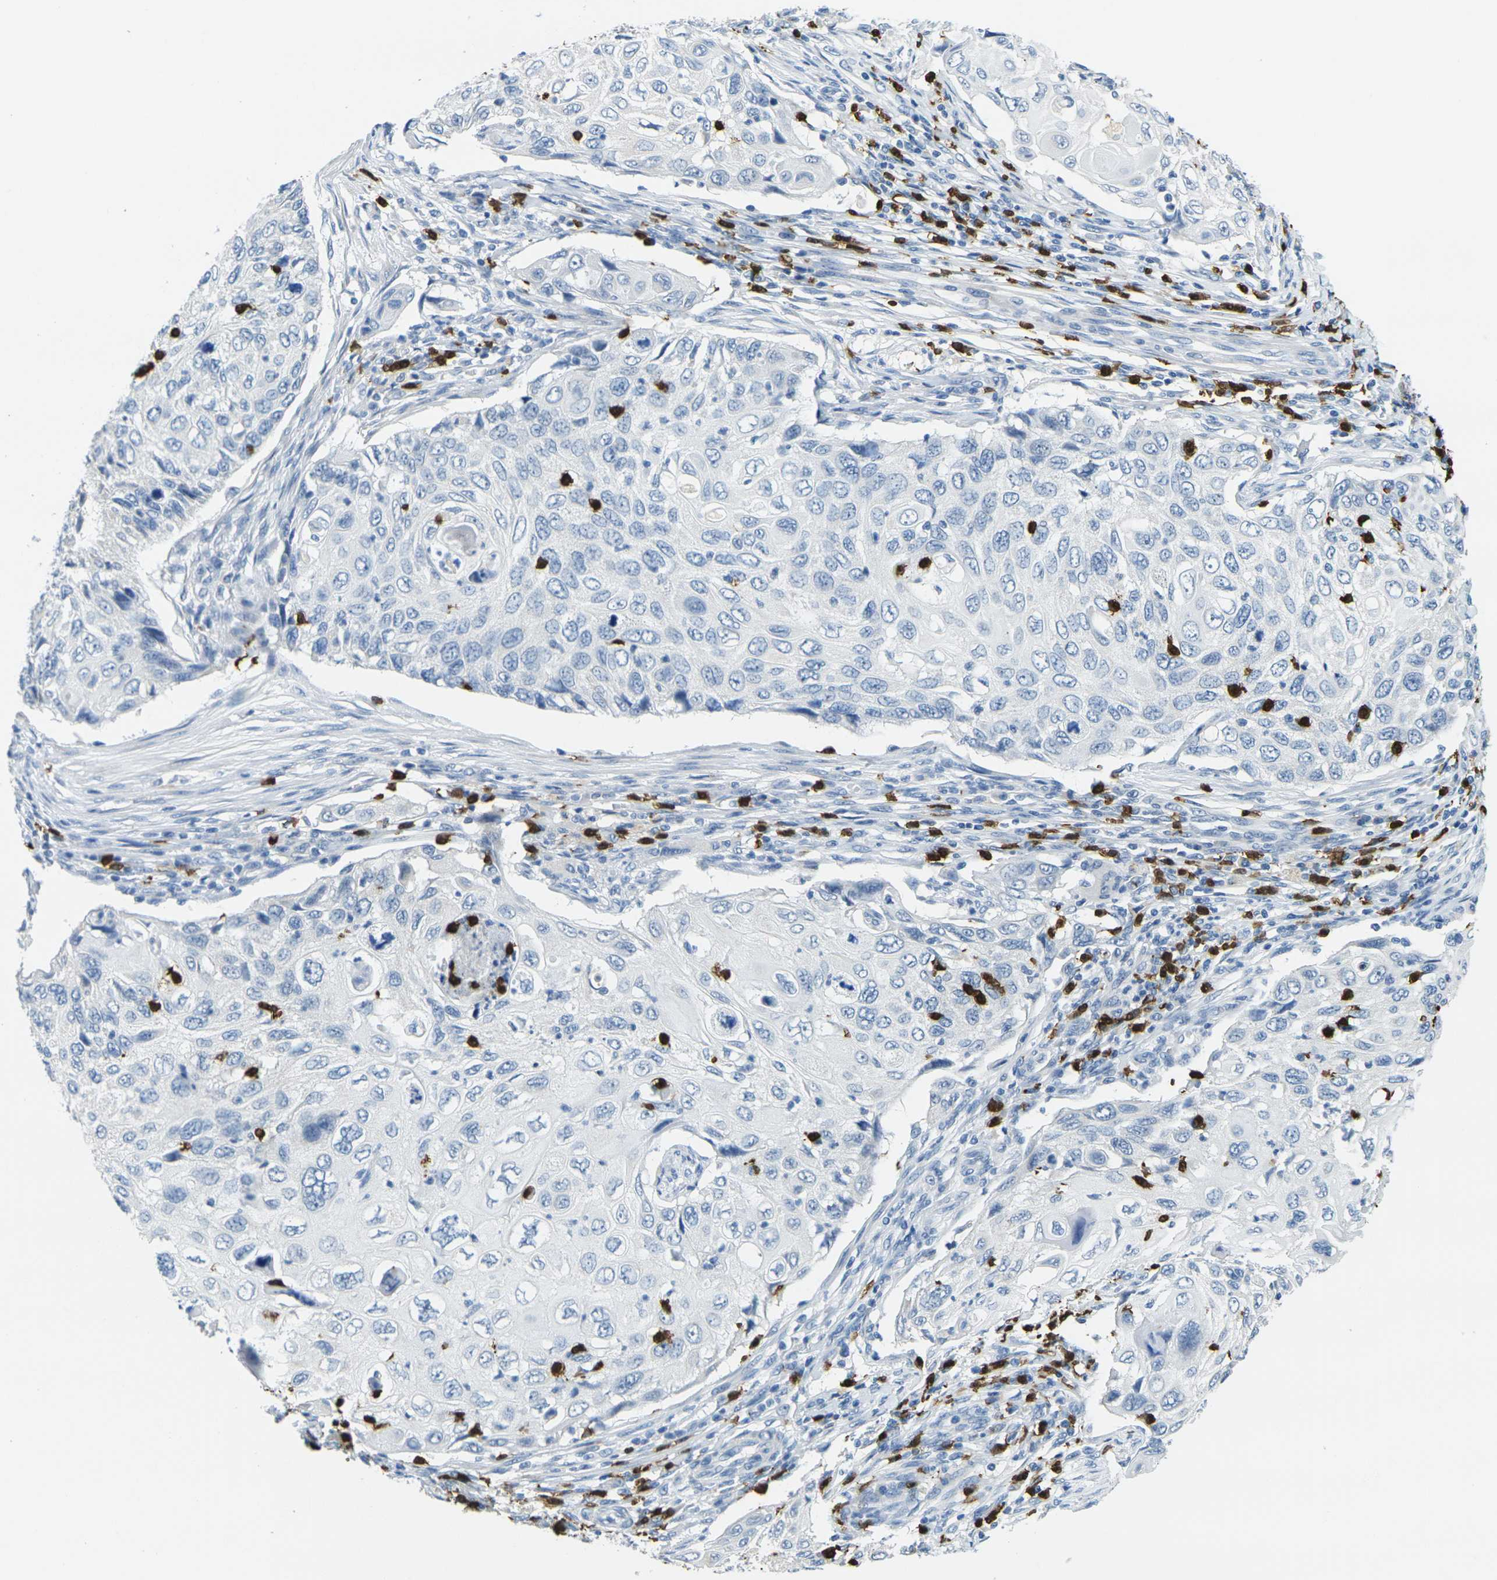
{"staining": {"intensity": "negative", "quantity": "none", "location": "none"}, "tissue": "cervical cancer", "cell_type": "Tumor cells", "image_type": "cancer", "snomed": [{"axis": "morphology", "description": "Squamous cell carcinoma, NOS"}, {"axis": "topography", "description": "Cervix"}], "caption": "Immunohistochemistry photomicrograph of human cervical squamous cell carcinoma stained for a protein (brown), which reveals no expression in tumor cells.", "gene": "GPR15", "patient": {"sex": "female", "age": 70}}